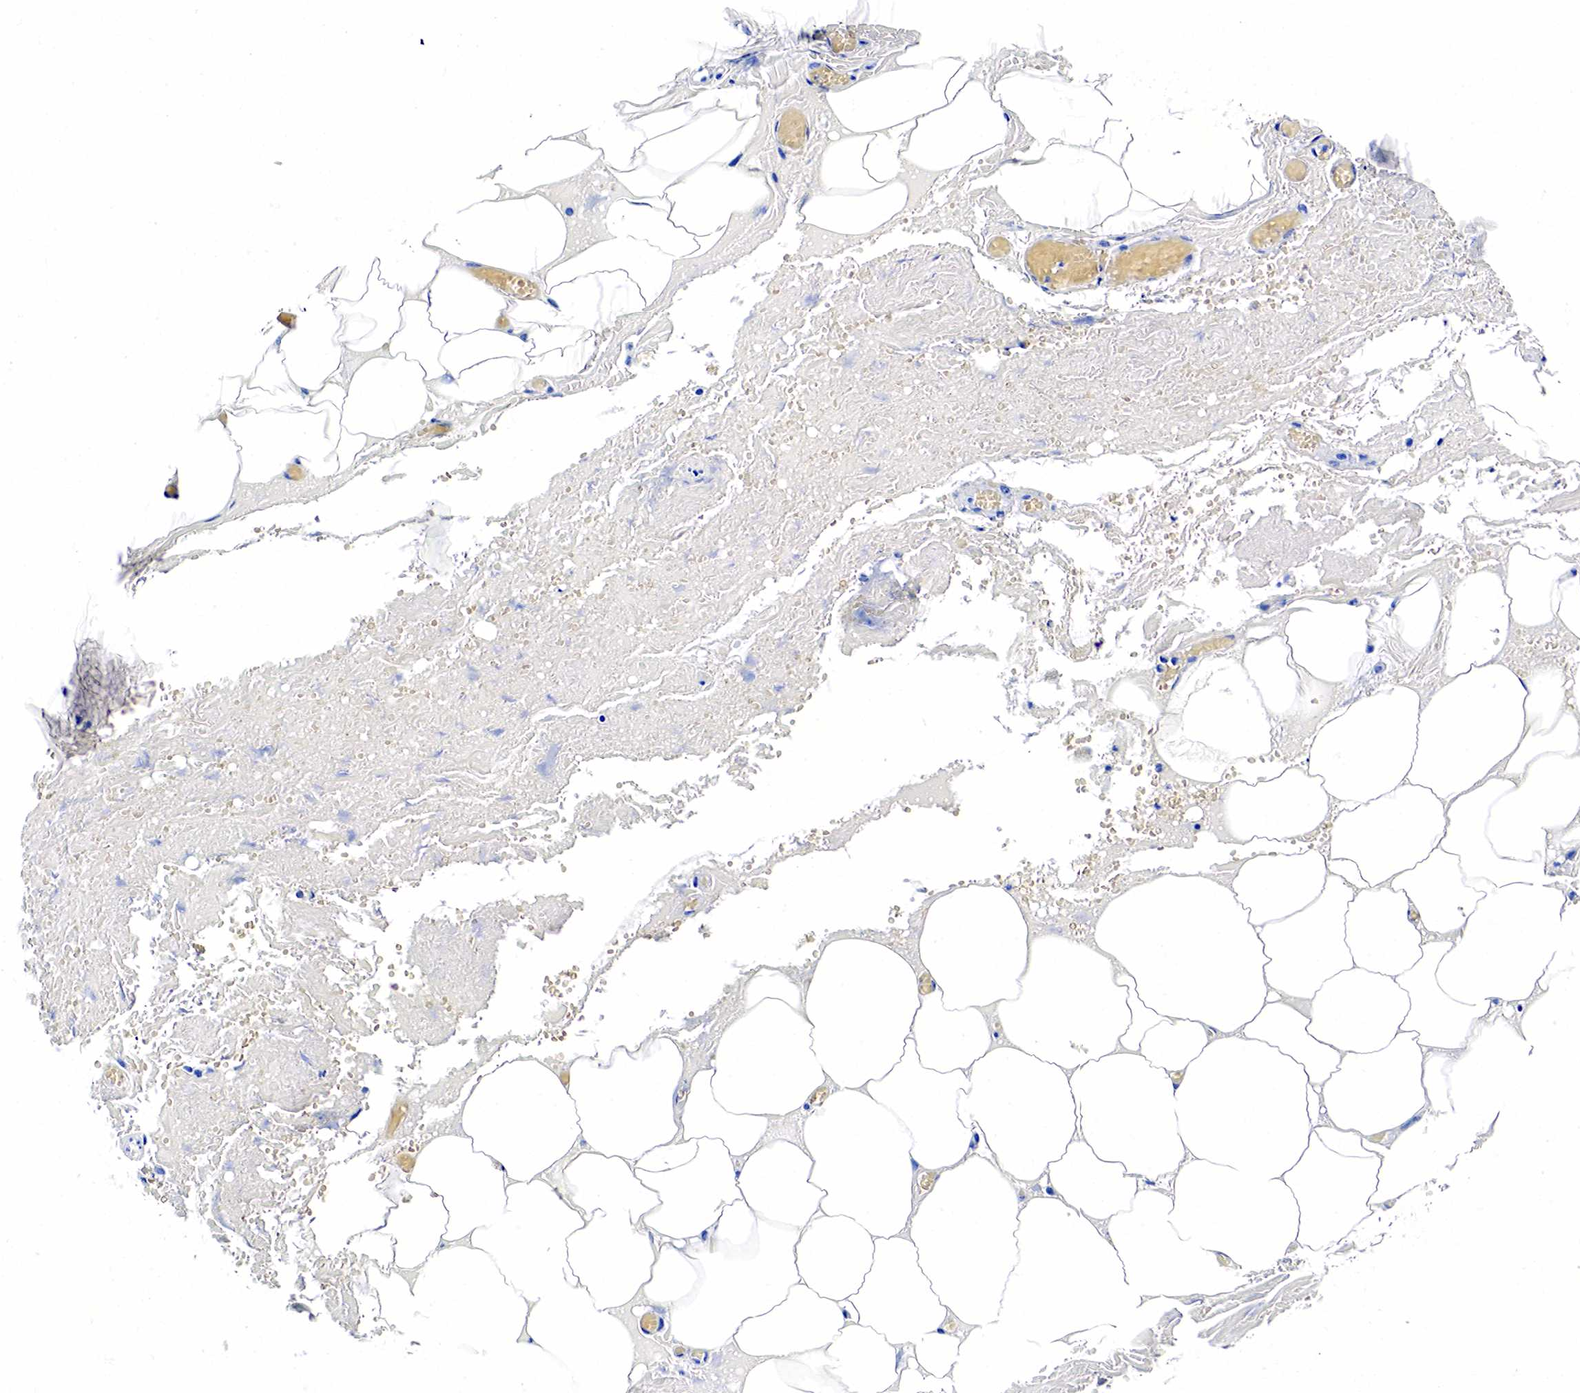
{"staining": {"intensity": "negative", "quantity": "none", "location": "none"}, "tissue": "smooth muscle", "cell_type": "Smooth muscle cells", "image_type": "normal", "snomed": [{"axis": "morphology", "description": "Normal tissue, NOS"}, {"axis": "topography", "description": "Uterus"}], "caption": "Immunohistochemistry of benign human smooth muscle exhibits no positivity in smooth muscle cells.", "gene": "KLK3", "patient": {"sex": "female", "age": 56}}